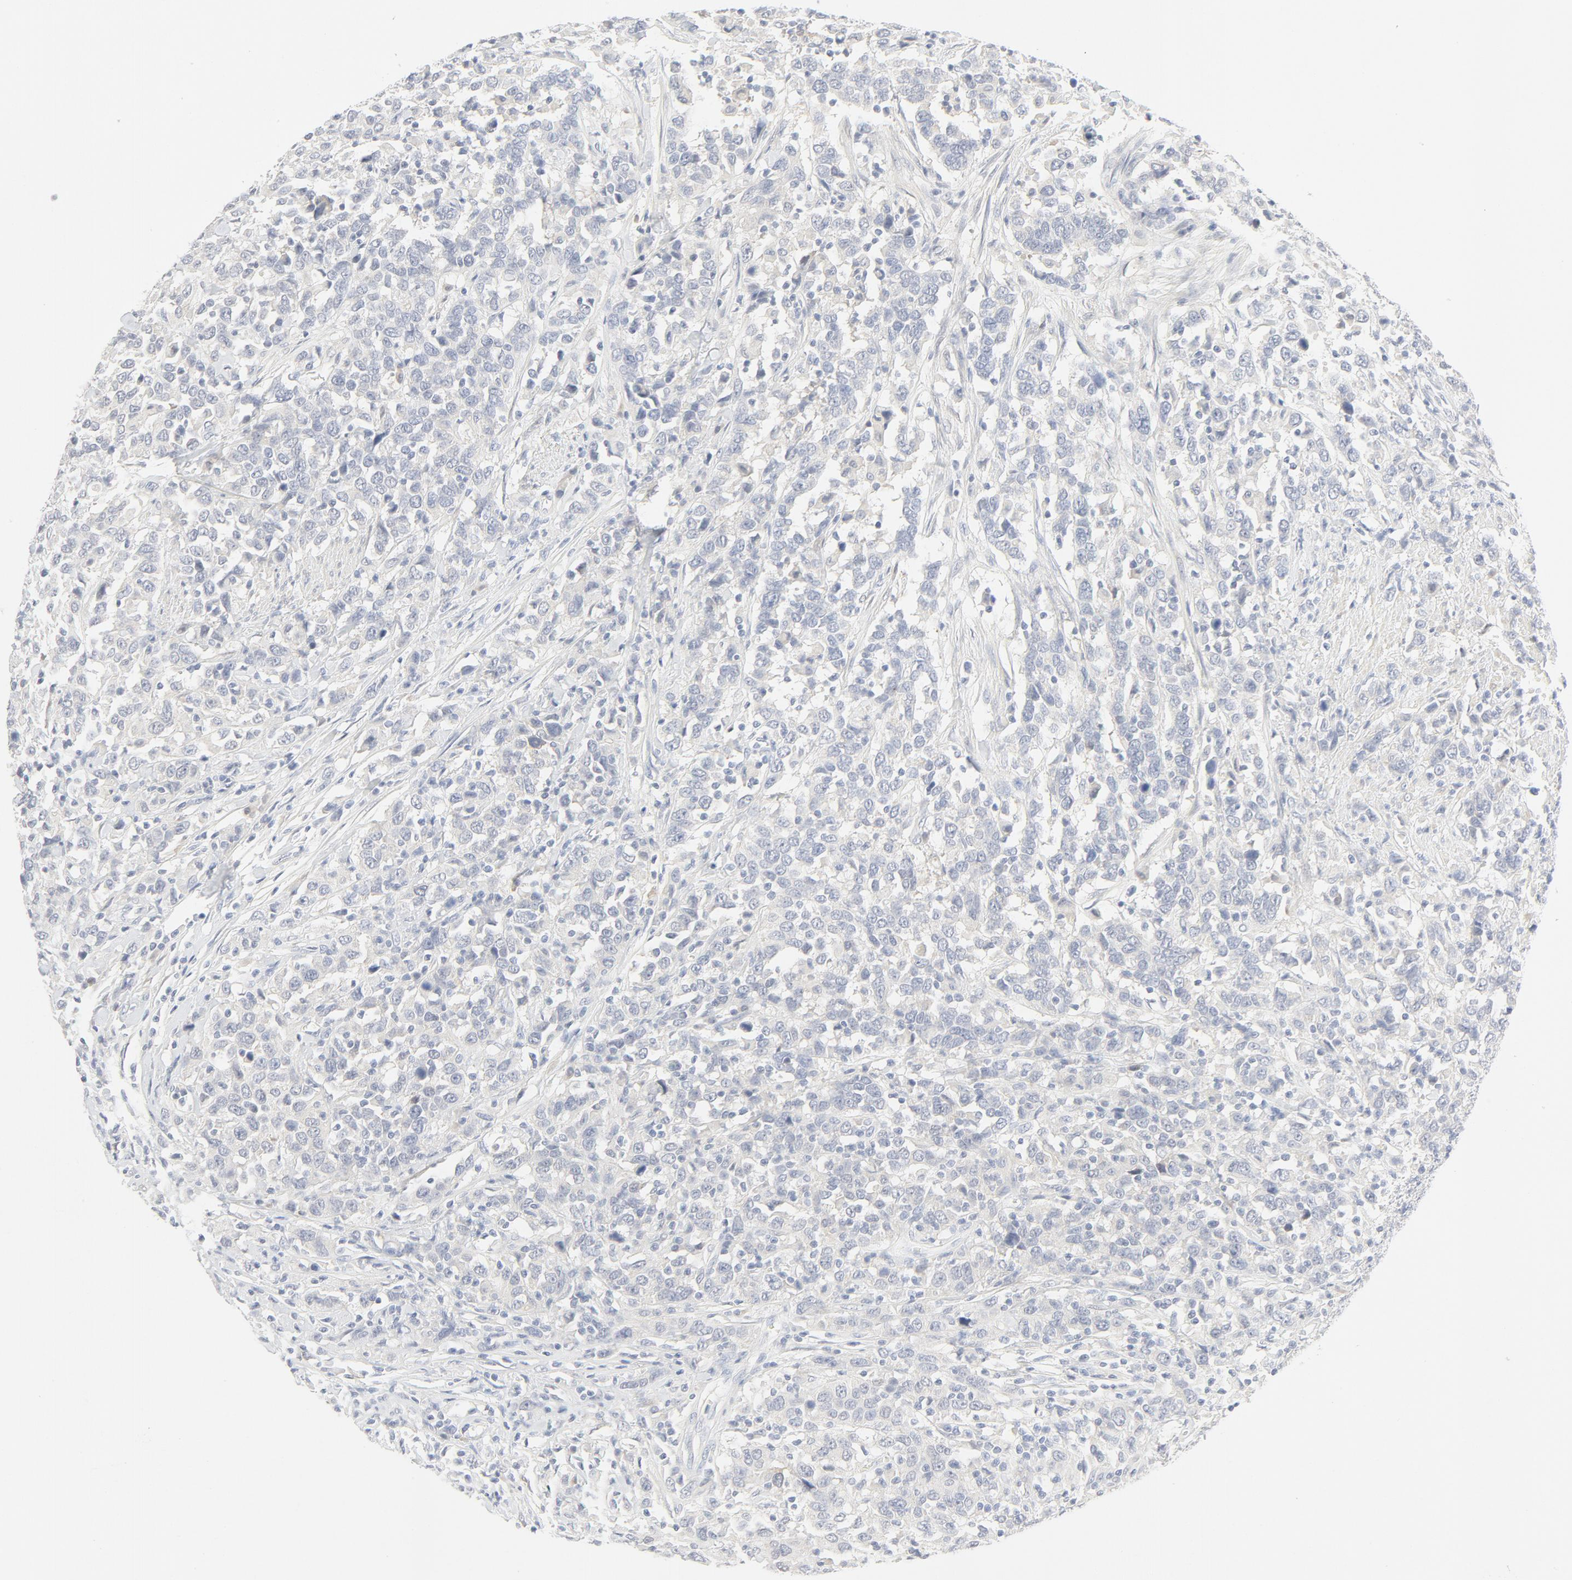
{"staining": {"intensity": "negative", "quantity": "none", "location": "none"}, "tissue": "urothelial cancer", "cell_type": "Tumor cells", "image_type": "cancer", "snomed": [{"axis": "morphology", "description": "Urothelial carcinoma, High grade"}, {"axis": "topography", "description": "Urinary bladder"}], "caption": "Tumor cells show no significant protein expression in high-grade urothelial carcinoma.", "gene": "PGM1", "patient": {"sex": "male", "age": 61}}